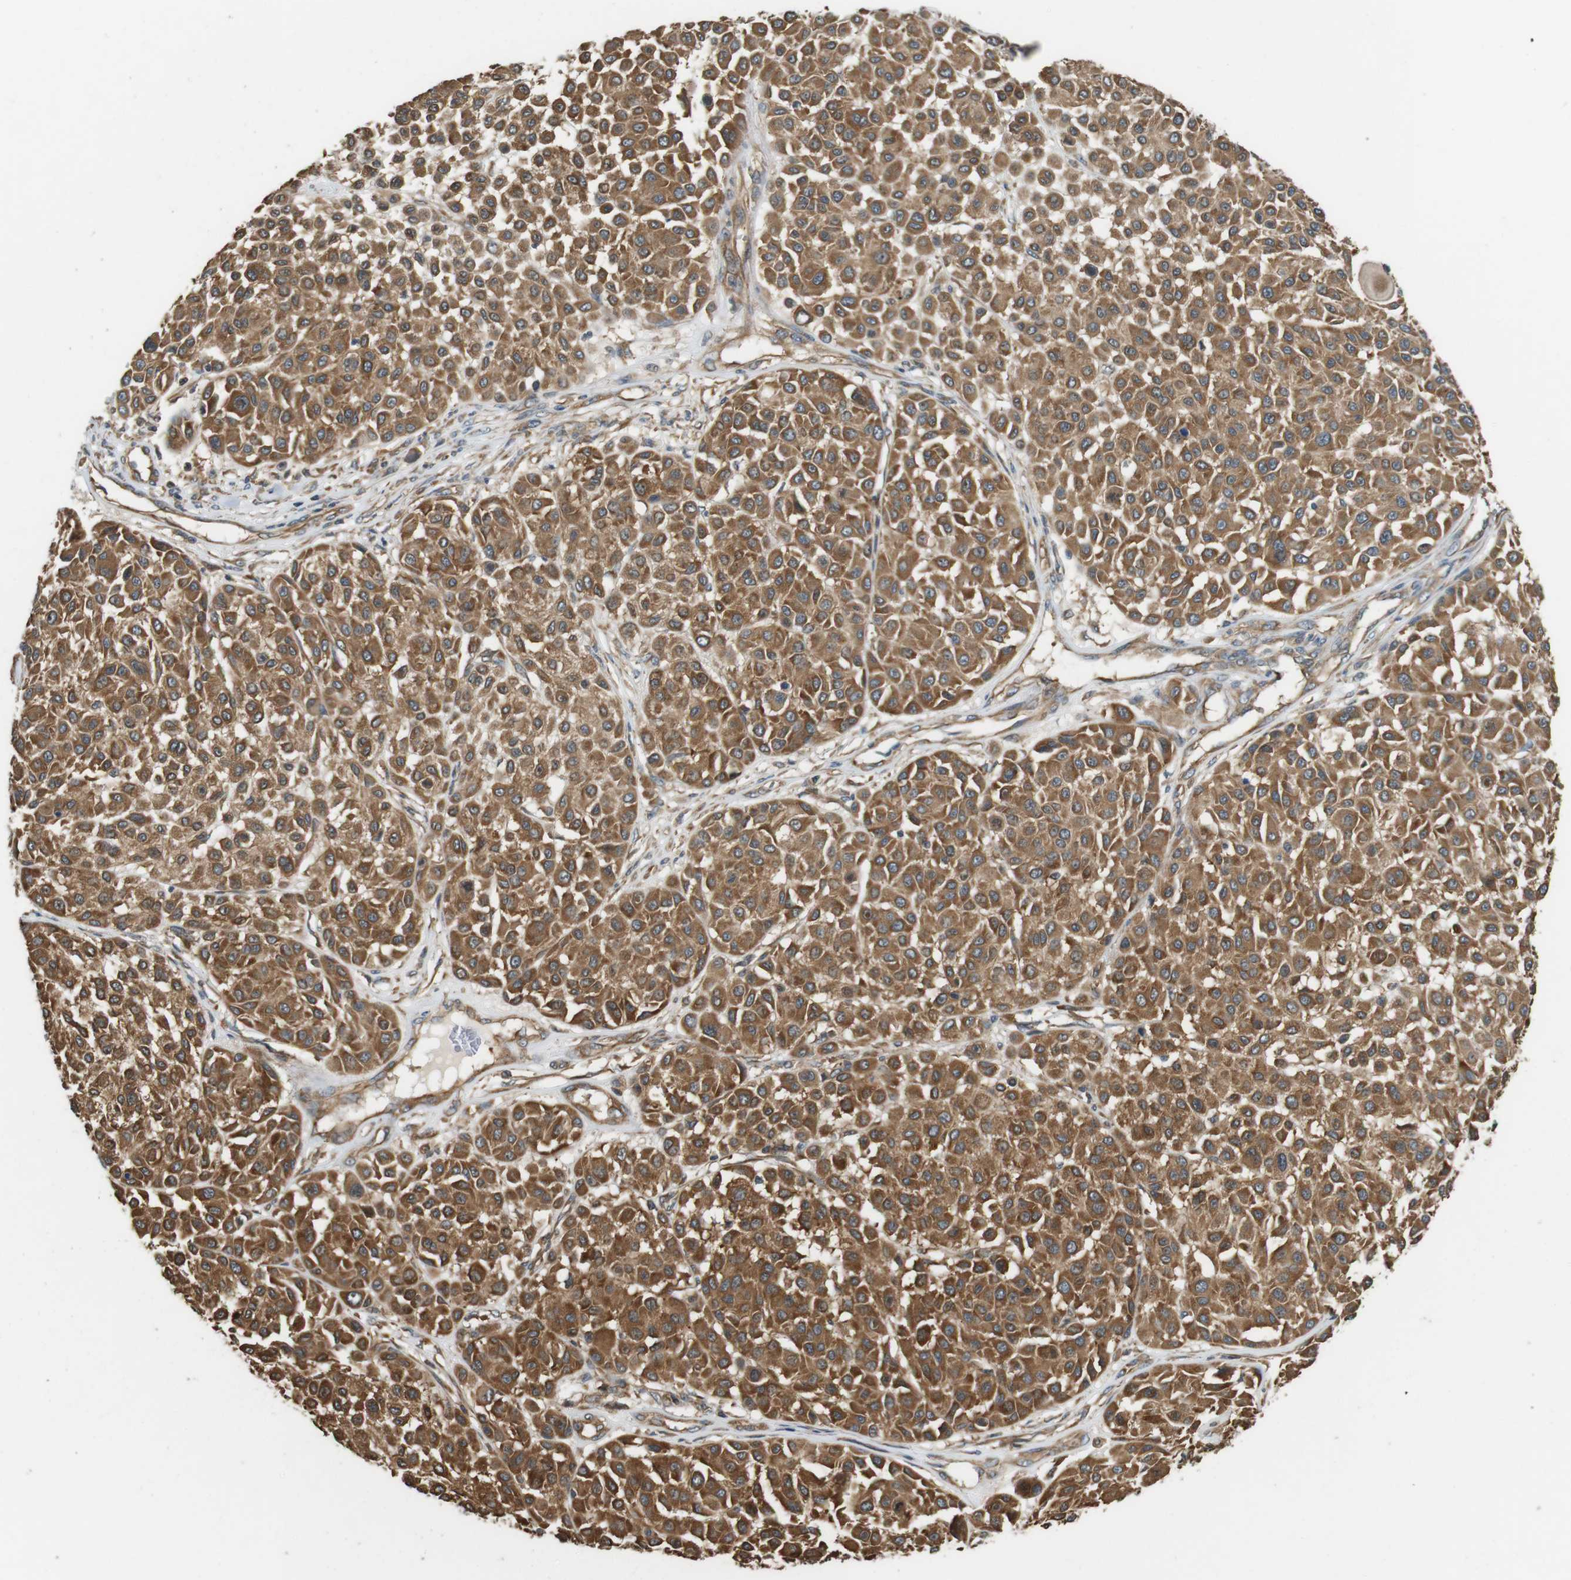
{"staining": {"intensity": "moderate", "quantity": ">75%", "location": "cytoplasmic/membranous"}, "tissue": "melanoma", "cell_type": "Tumor cells", "image_type": "cancer", "snomed": [{"axis": "morphology", "description": "Malignant melanoma, Metastatic site"}, {"axis": "topography", "description": "Soft tissue"}], "caption": "Human melanoma stained for a protein (brown) reveals moderate cytoplasmic/membranous positive expression in approximately >75% of tumor cells.", "gene": "PA2G4", "patient": {"sex": "male", "age": 41}}